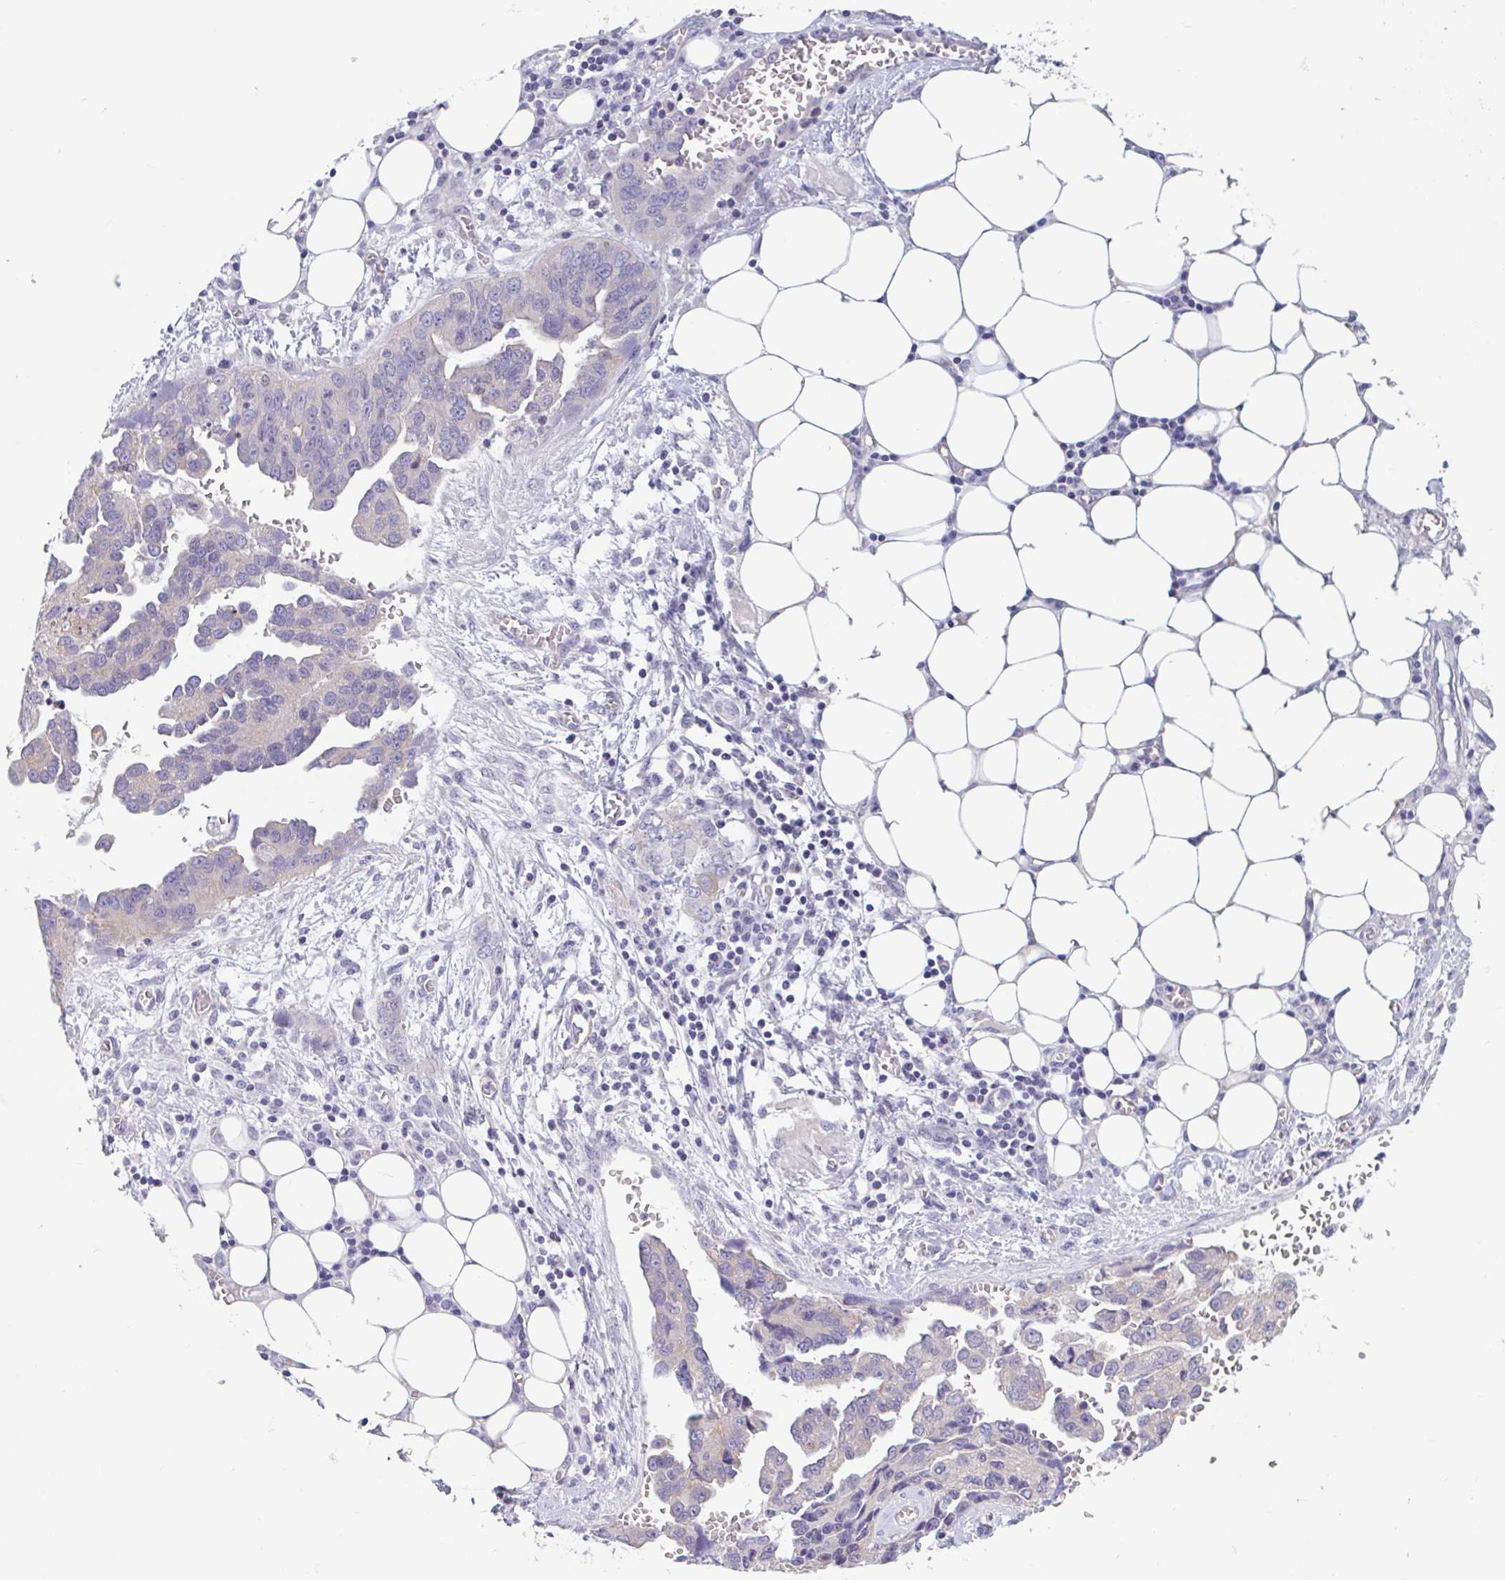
{"staining": {"intensity": "negative", "quantity": "none", "location": "none"}, "tissue": "ovarian cancer", "cell_type": "Tumor cells", "image_type": "cancer", "snomed": [{"axis": "morphology", "description": "Cystadenocarcinoma, serous, NOS"}, {"axis": "topography", "description": "Ovary"}], "caption": "Tumor cells show no significant expression in ovarian serous cystadenocarcinoma. (Stains: DAB immunohistochemistry with hematoxylin counter stain, Microscopy: brightfield microscopy at high magnification).", "gene": "UNKL", "patient": {"sex": "female", "age": 75}}